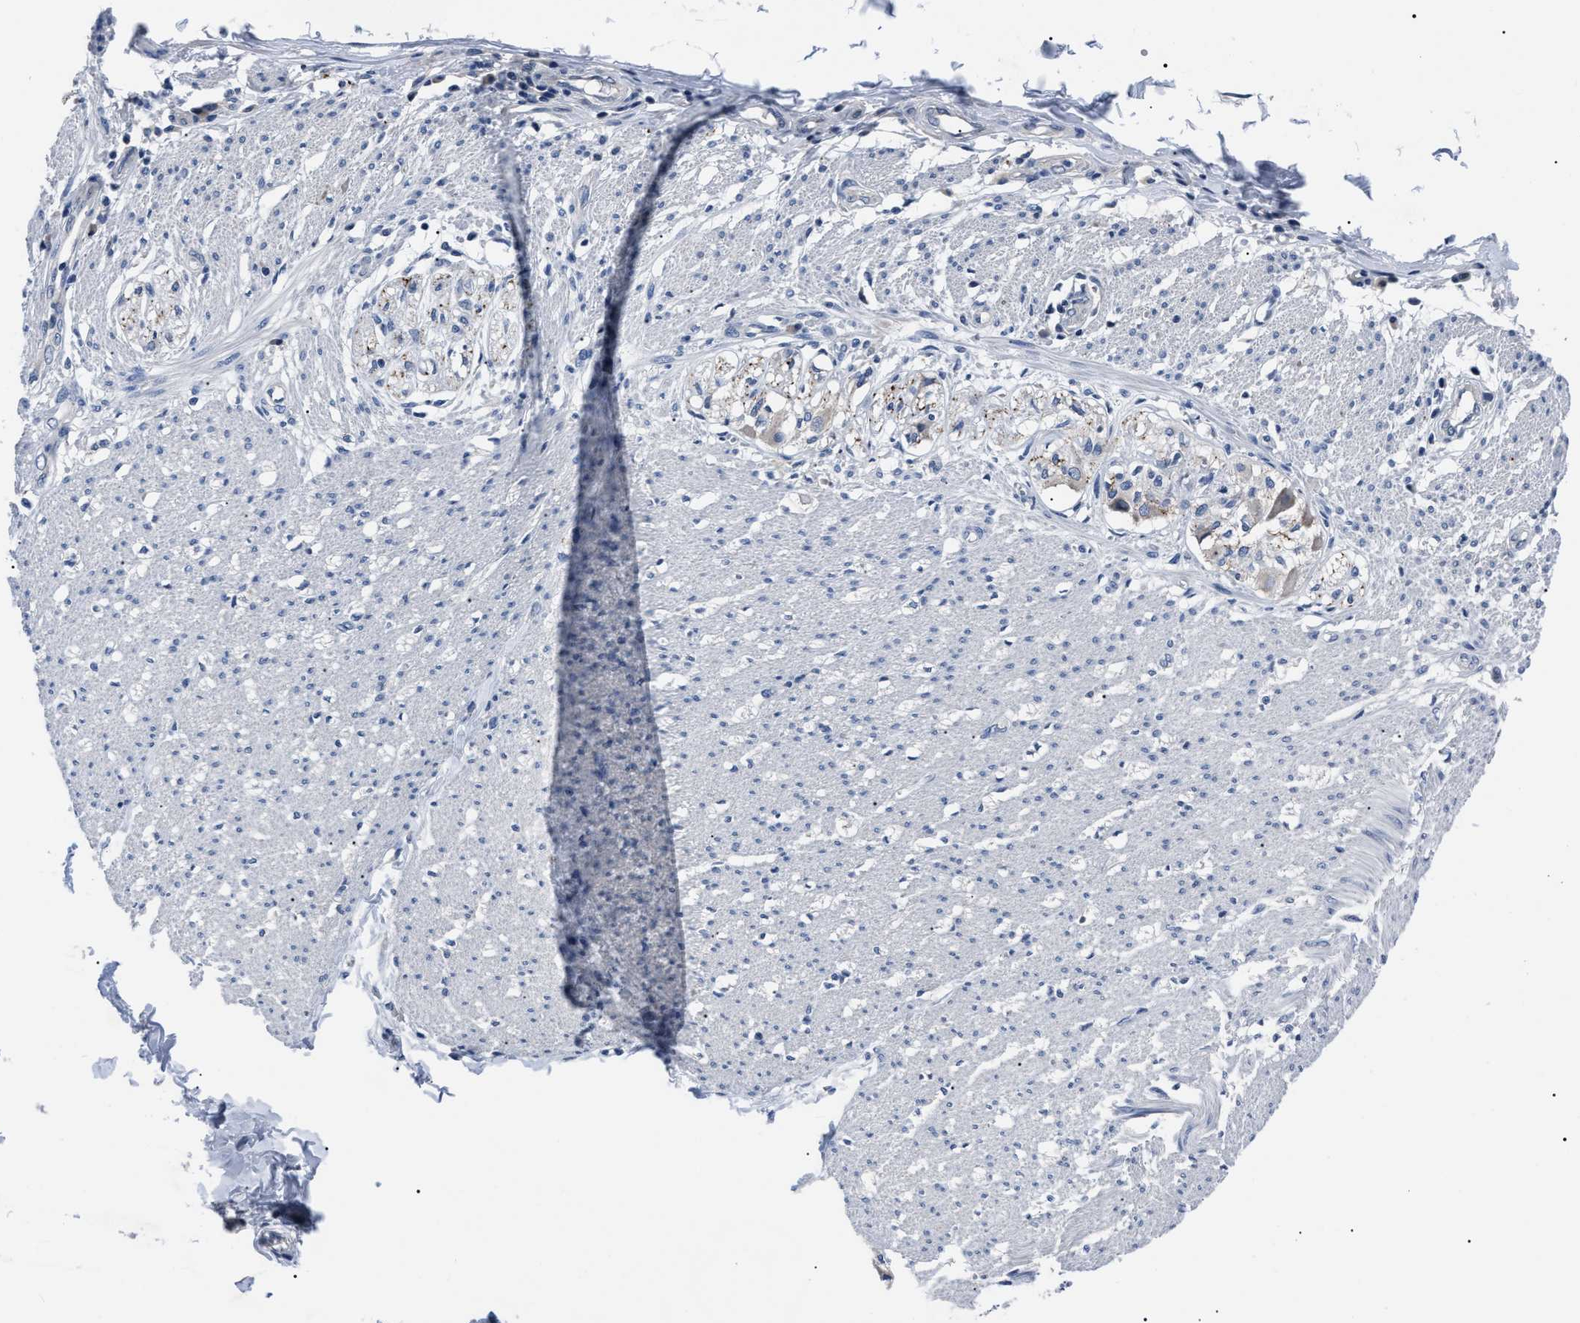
{"staining": {"intensity": "negative", "quantity": "none", "location": "none"}, "tissue": "smooth muscle", "cell_type": "Smooth muscle cells", "image_type": "normal", "snomed": [{"axis": "morphology", "description": "Normal tissue, NOS"}, {"axis": "morphology", "description": "Adenocarcinoma, NOS"}, {"axis": "topography", "description": "Colon"}, {"axis": "topography", "description": "Peripheral nerve tissue"}], "caption": "Human smooth muscle stained for a protein using immunohistochemistry (IHC) displays no staining in smooth muscle cells.", "gene": "LRWD1", "patient": {"sex": "male", "age": 14}}